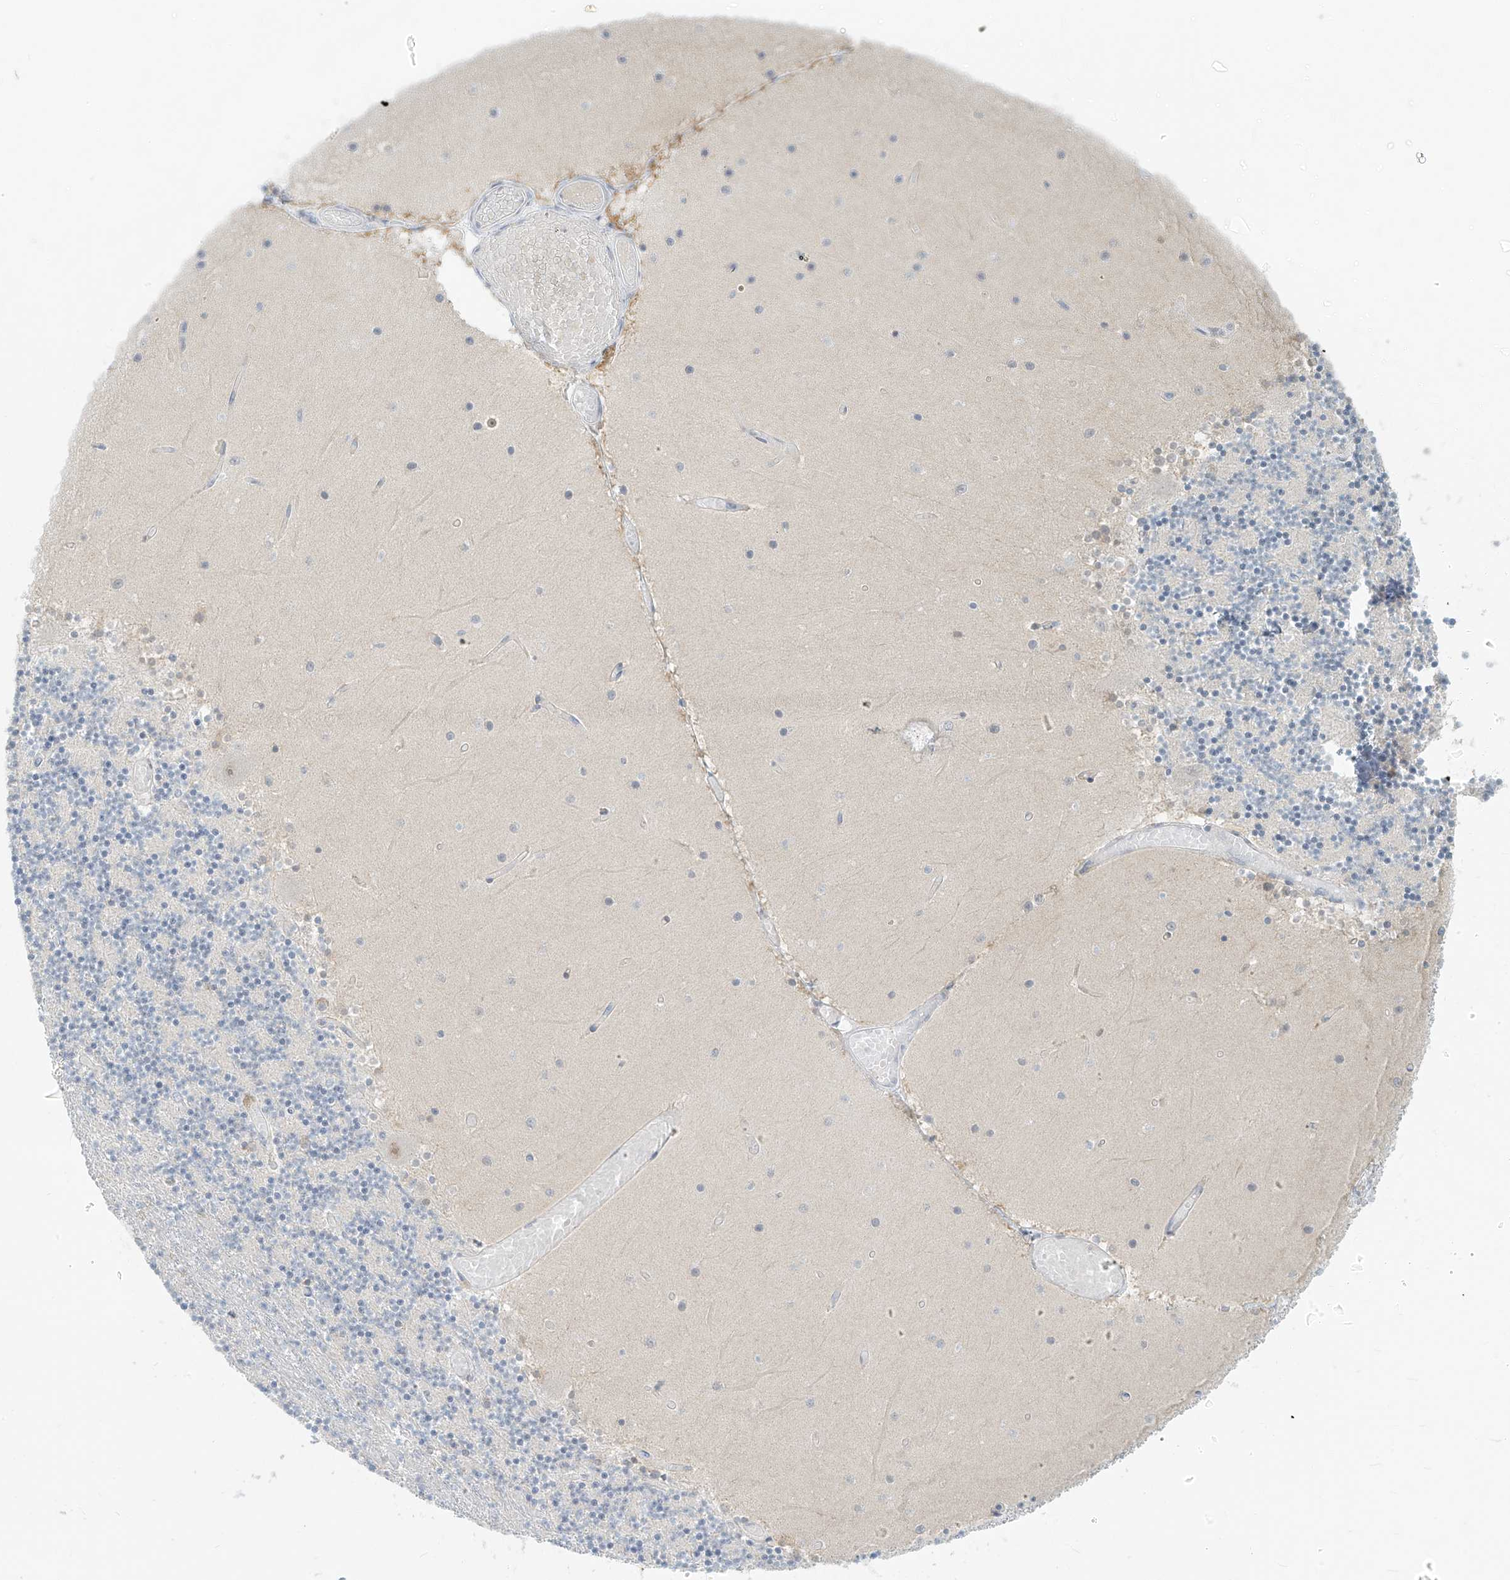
{"staining": {"intensity": "negative", "quantity": "none", "location": "none"}, "tissue": "cerebellum", "cell_type": "Cells in granular layer", "image_type": "normal", "snomed": [{"axis": "morphology", "description": "Normal tissue, NOS"}, {"axis": "topography", "description": "Cerebellum"}], "caption": "Cells in granular layer show no significant staining in benign cerebellum. (Stains: DAB immunohistochemistry with hematoxylin counter stain, Microscopy: brightfield microscopy at high magnification).", "gene": "C2orf42", "patient": {"sex": "female", "age": 28}}